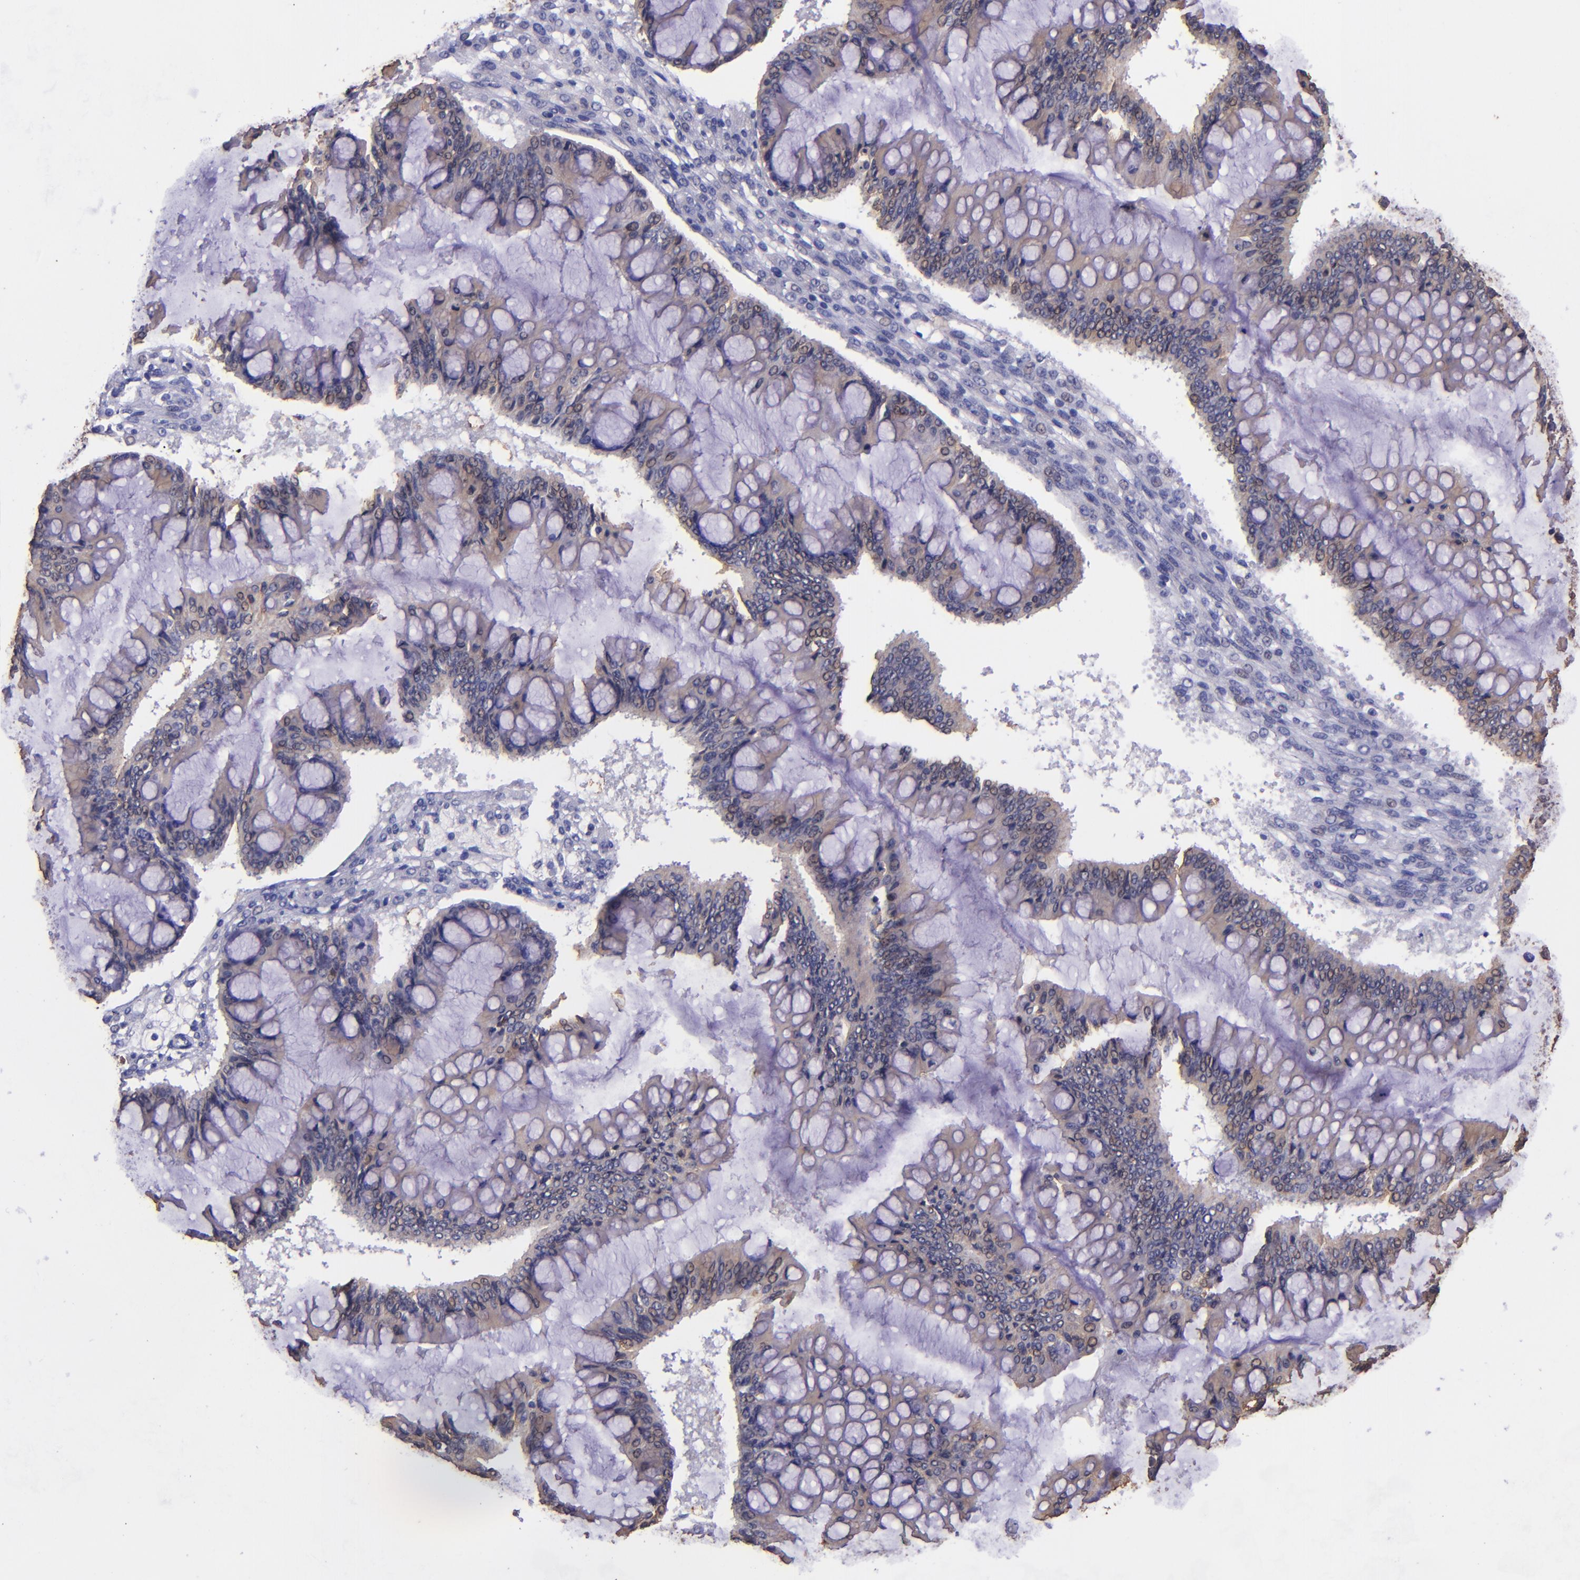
{"staining": {"intensity": "negative", "quantity": "none", "location": "none"}, "tissue": "ovarian cancer", "cell_type": "Tumor cells", "image_type": "cancer", "snomed": [{"axis": "morphology", "description": "Cystadenocarcinoma, mucinous, NOS"}, {"axis": "topography", "description": "Ovary"}], "caption": "DAB (3,3'-diaminobenzidine) immunohistochemical staining of human ovarian cancer demonstrates no significant staining in tumor cells. (DAB immunohistochemistry (IHC) with hematoxylin counter stain).", "gene": "KRT4", "patient": {"sex": "female", "age": 73}}